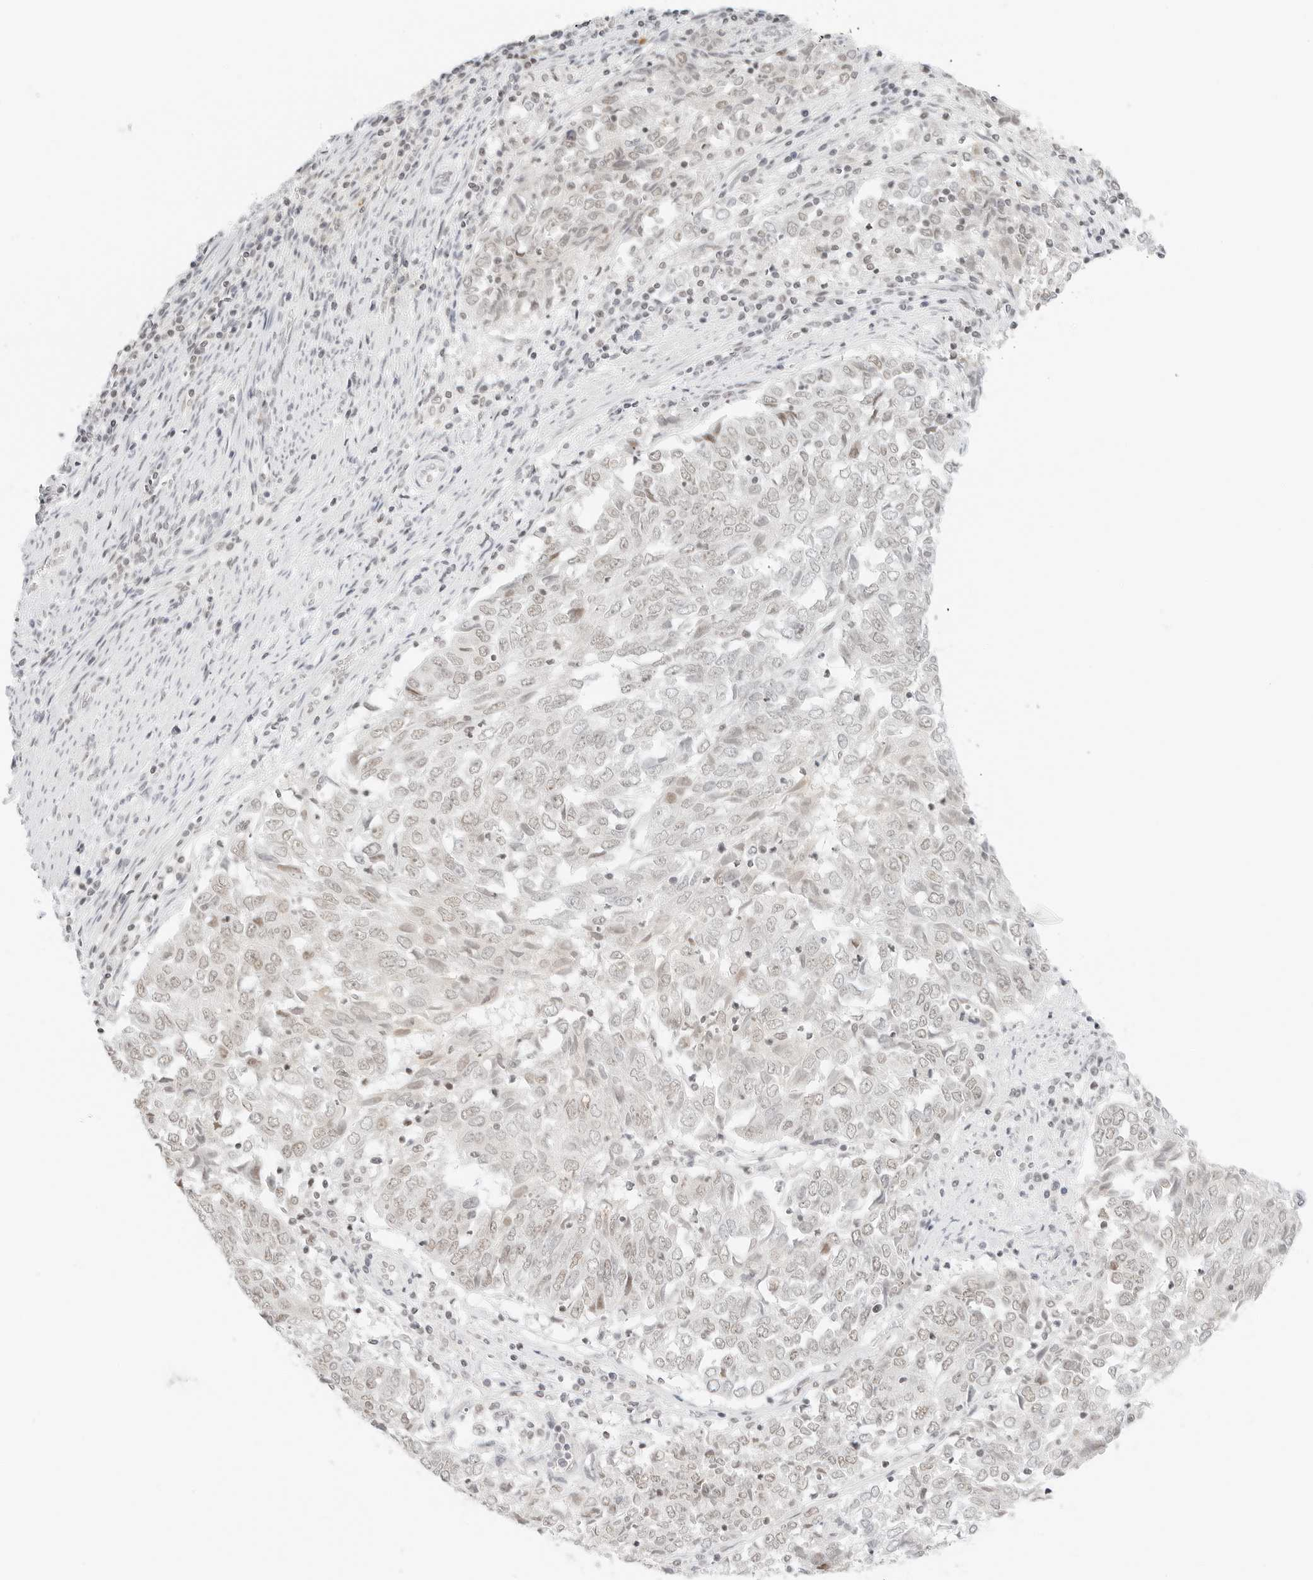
{"staining": {"intensity": "weak", "quantity": "<25%", "location": "nuclear"}, "tissue": "endometrial cancer", "cell_type": "Tumor cells", "image_type": "cancer", "snomed": [{"axis": "morphology", "description": "Adenocarcinoma, NOS"}, {"axis": "topography", "description": "Endometrium"}], "caption": "Immunohistochemistry of human endometrial cancer reveals no positivity in tumor cells.", "gene": "NEO1", "patient": {"sex": "female", "age": 80}}